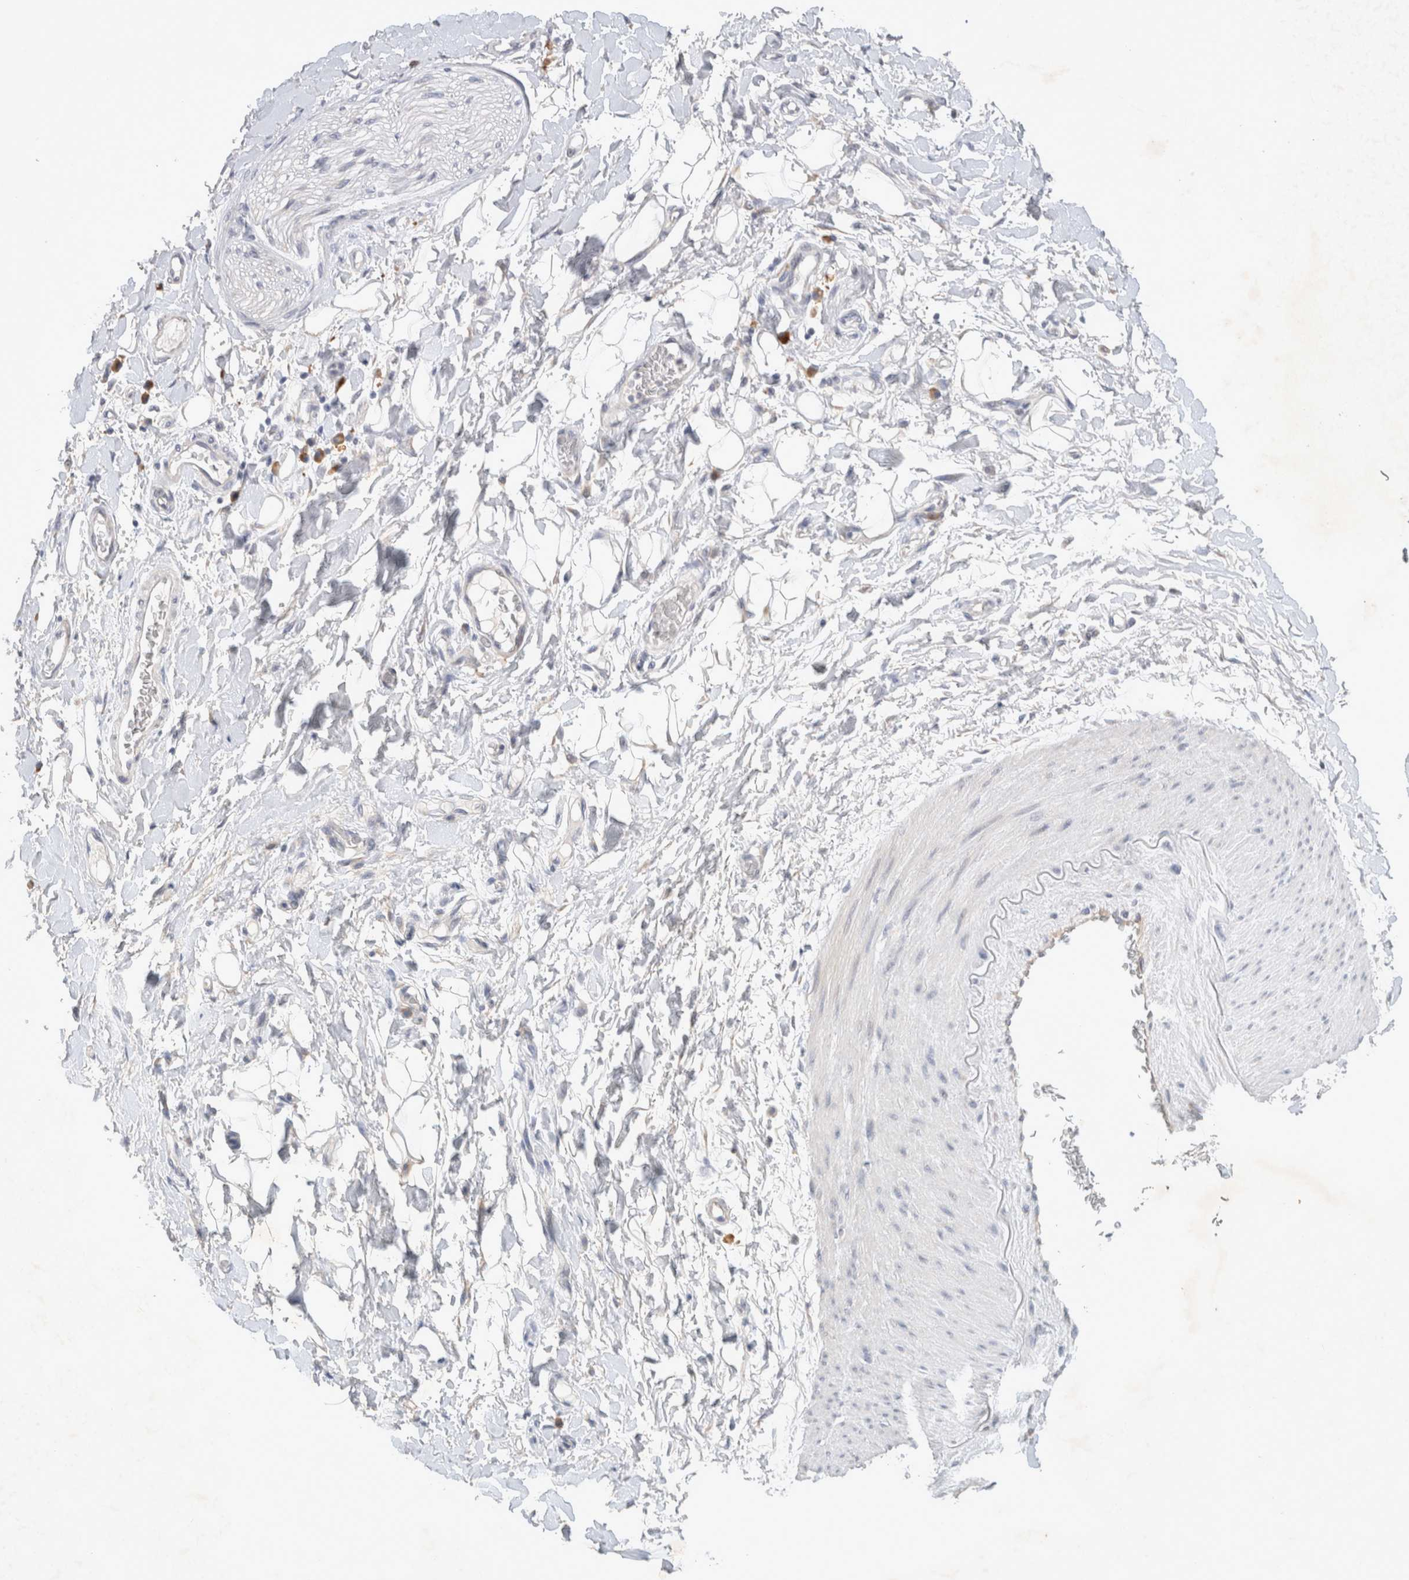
{"staining": {"intensity": "negative", "quantity": "none", "location": "none"}, "tissue": "adipose tissue", "cell_type": "Adipocytes", "image_type": "normal", "snomed": [{"axis": "morphology", "description": "Normal tissue, NOS"}, {"axis": "morphology", "description": "Adenocarcinoma, NOS"}, {"axis": "topography", "description": "Esophagus"}], "caption": "High power microscopy image of an immunohistochemistry histopathology image of unremarkable adipose tissue, revealing no significant expression in adipocytes.", "gene": "NEDD4L", "patient": {"sex": "male", "age": 62}}